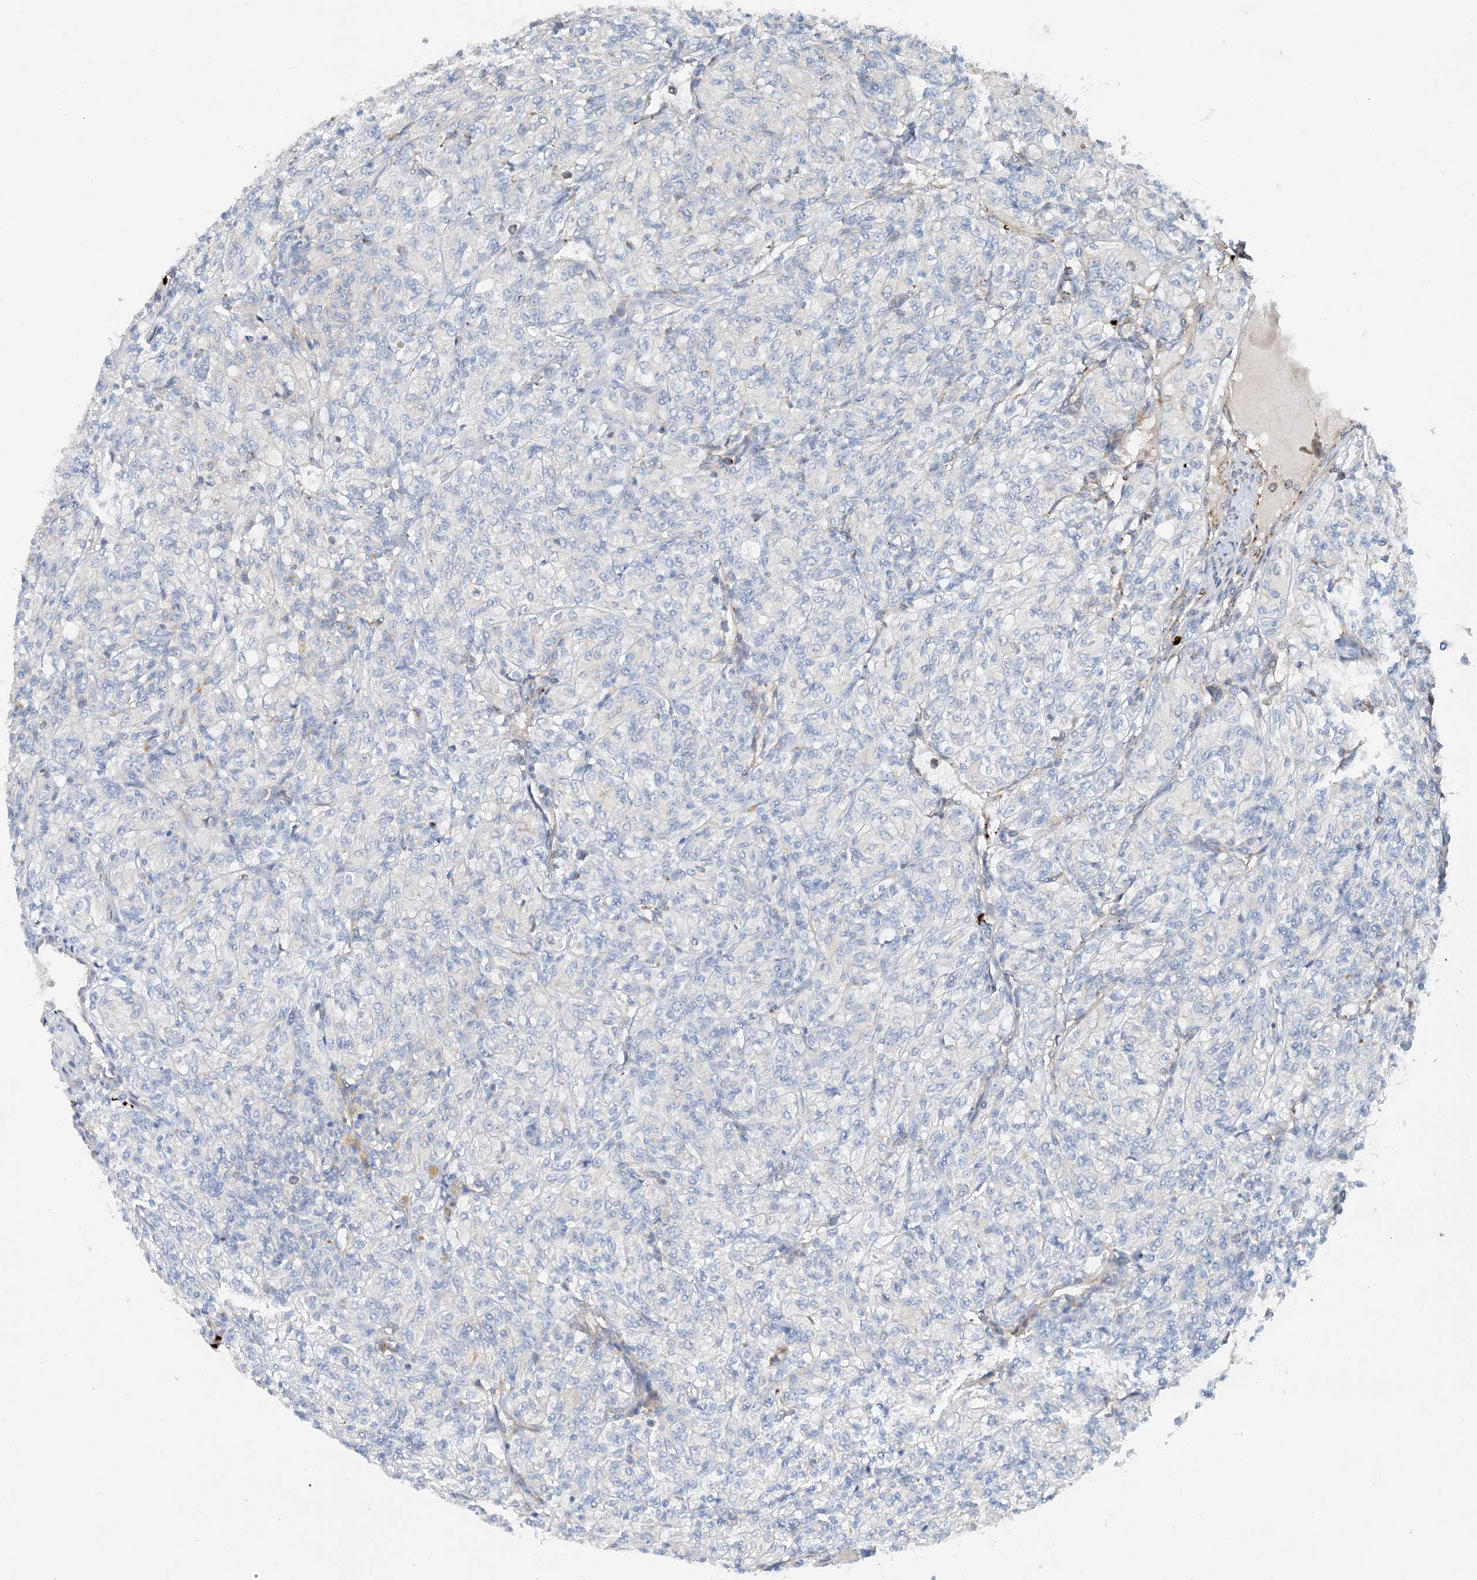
{"staining": {"intensity": "negative", "quantity": "none", "location": "none"}, "tissue": "renal cancer", "cell_type": "Tumor cells", "image_type": "cancer", "snomed": [{"axis": "morphology", "description": "Adenocarcinoma, NOS"}, {"axis": "topography", "description": "Kidney"}], "caption": "Immunohistochemistry image of adenocarcinoma (renal) stained for a protein (brown), which reveals no expression in tumor cells.", "gene": "PCDHGA1", "patient": {"sex": "male", "age": 77}}